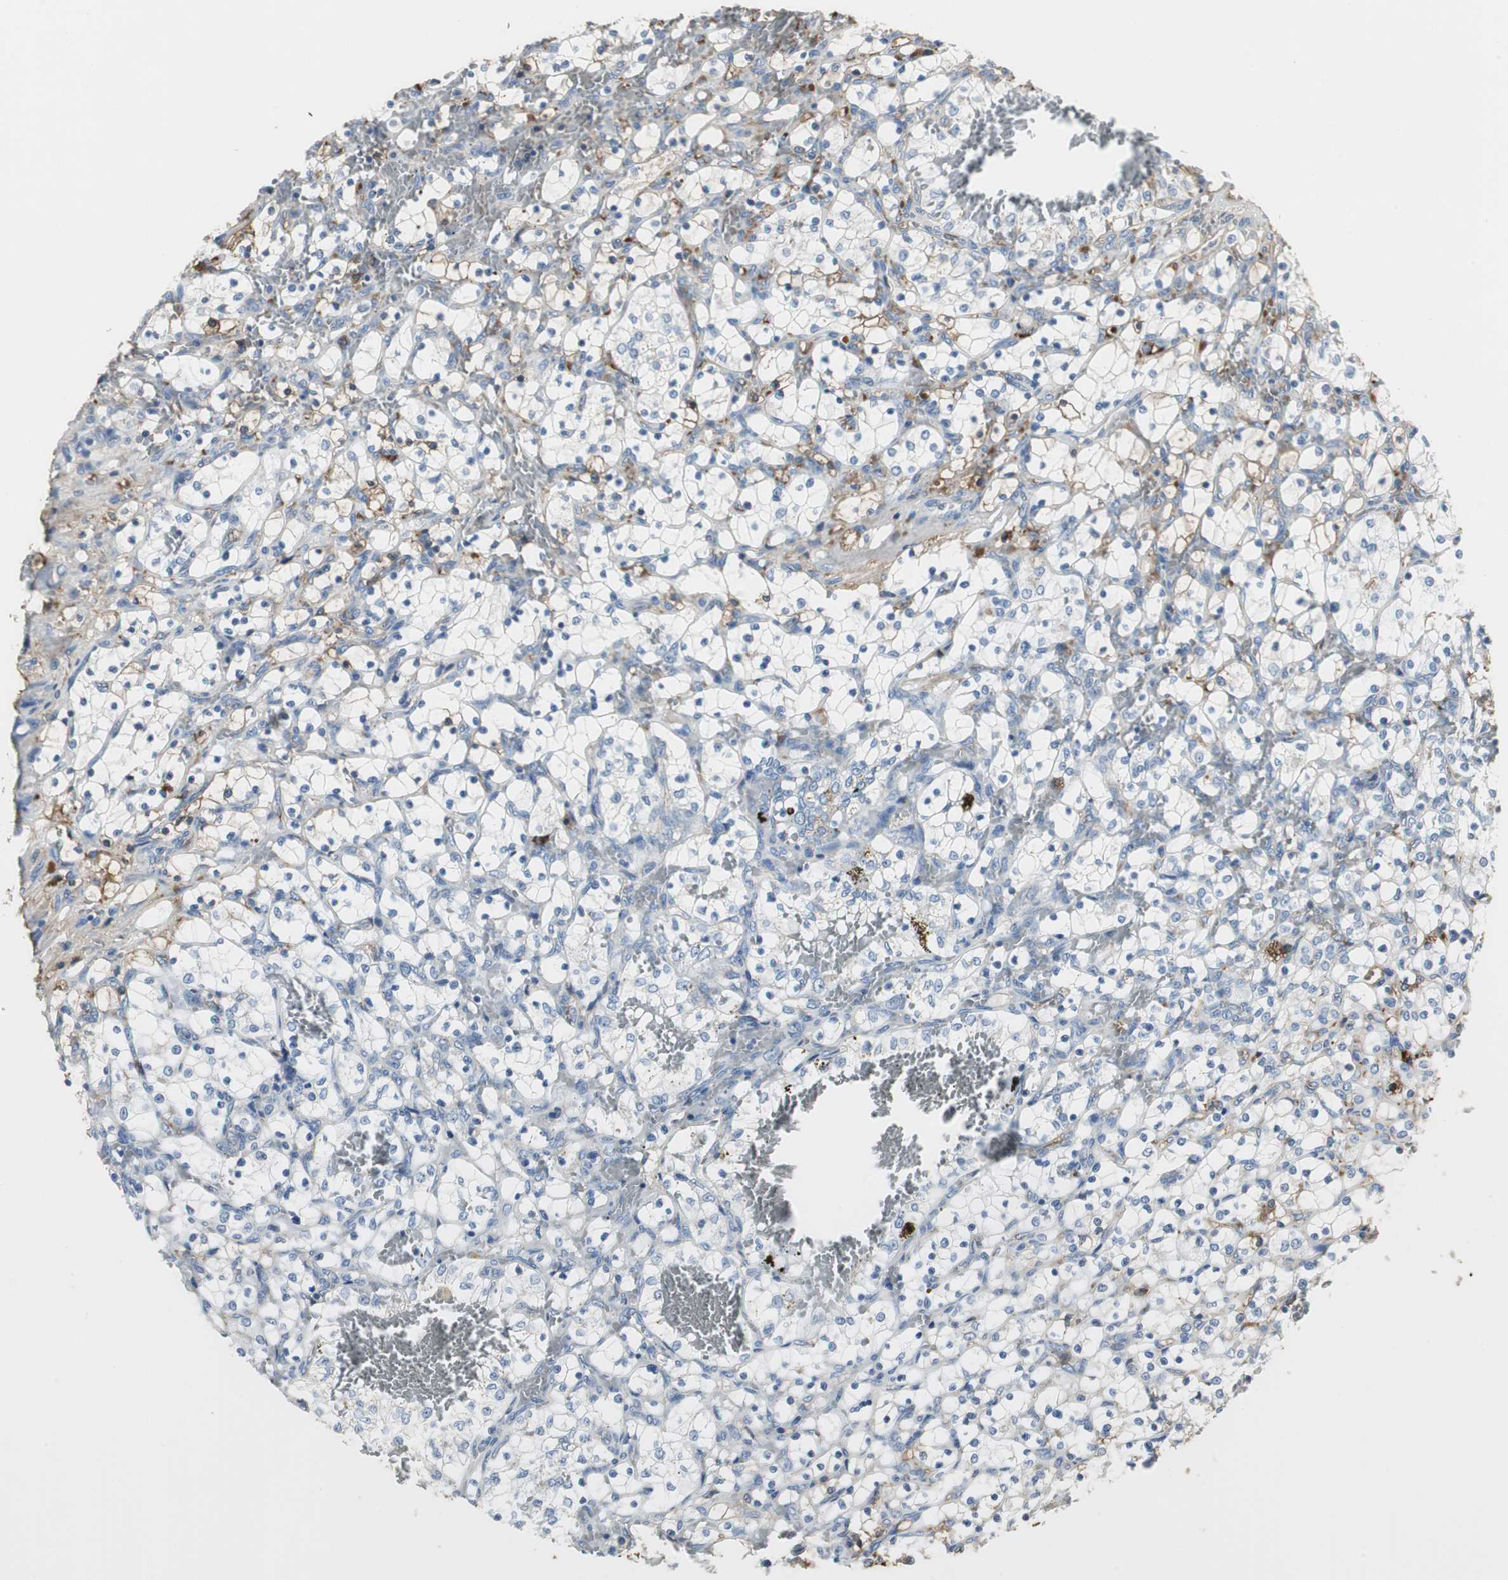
{"staining": {"intensity": "negative", "quantity": "none", "location": "none"}, "tissue": "renal cancer", "cell_type": "Tumor cells", "image_type": "cancer", "snomed": [{"axis": "morphology", "description": "Adenocarcinoma, NOS"}, {"axis": "topography", "description": "Kidney"}], "caption": "High magnification brightfield microscopy of renal cancer (adenocarcinoma) stained with DAB (brown) and counterstained with hematoxylin (blue): tumor cells show no significant staining.", "gene": "IGHA1", "patient": {"sex": "female", "age": 69}}